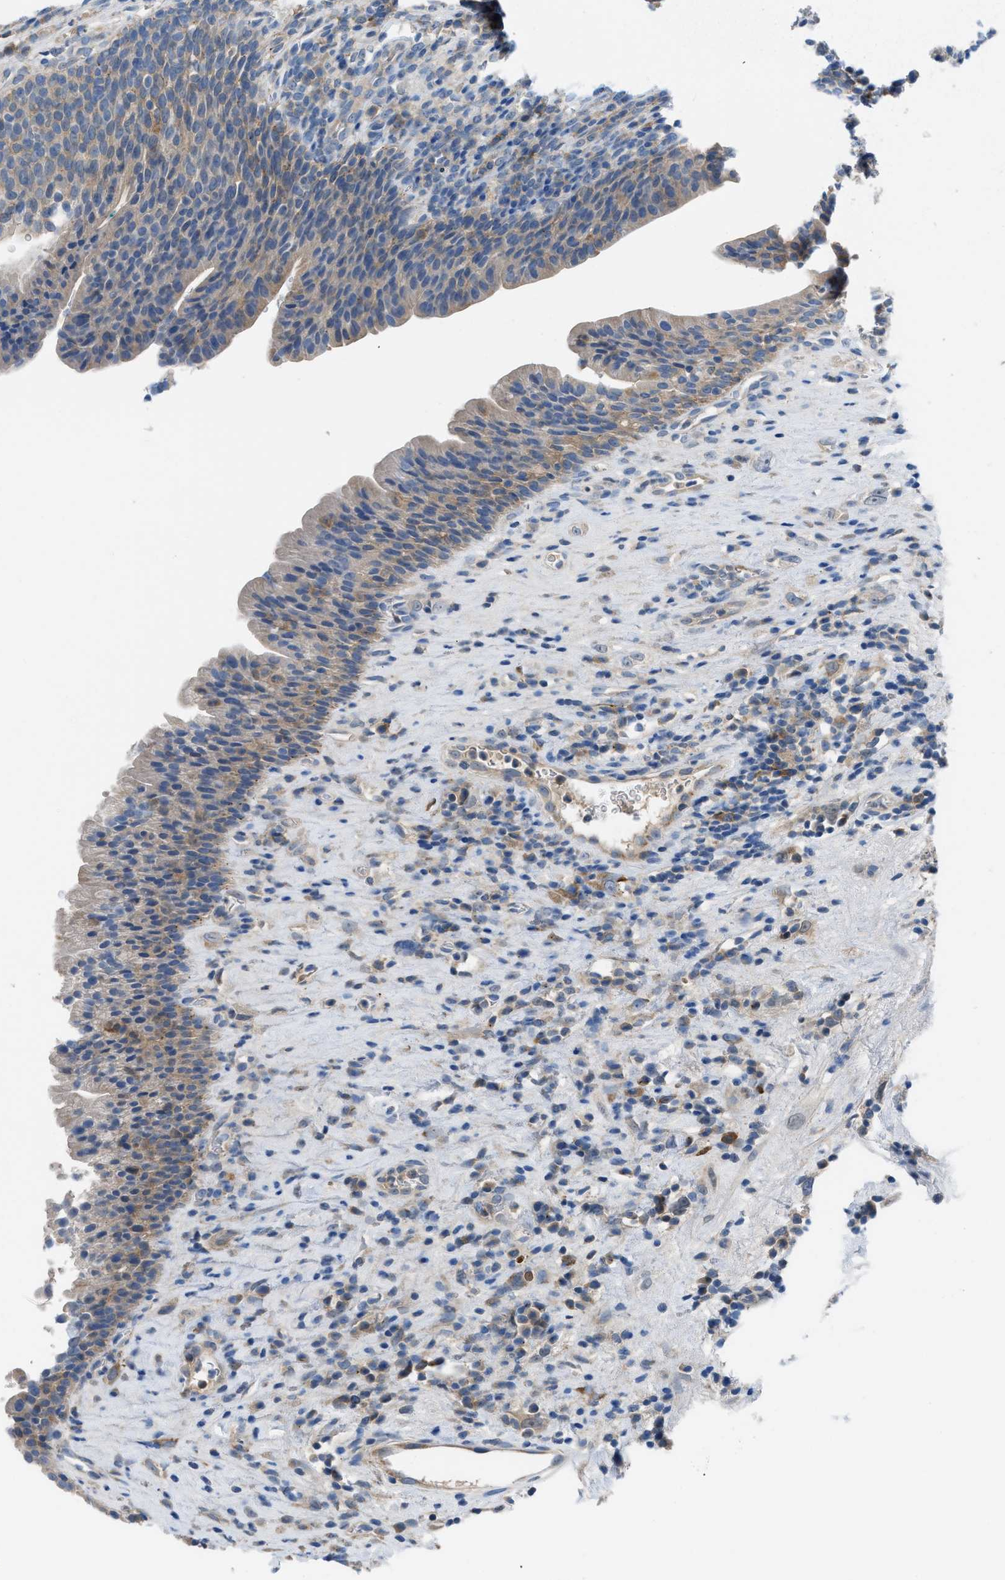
{"staining": {"intensity": "moderate", "quantity": "25%-75%", "location": "cytoplasmic/membranous"}, "tissue": "urothelial cancer", "cell_type": "Tumor cells", "image_type": "cancer", "snomed": [{"axis": "morphology", "description": "Urothelial carcinoma, Low grade"}, {"axis": "topography", "description": "Urinary bladder"}], "caption": "Immunohistochemical staining of human urothelial carcinoma (low-grade) demonstrates medium levels of moderate cytoplasmic/membranous protein staining in about 25%-75% of tumor cells.", "gene": "BNC2", "patient": {"sex": "female", "age": 75}}